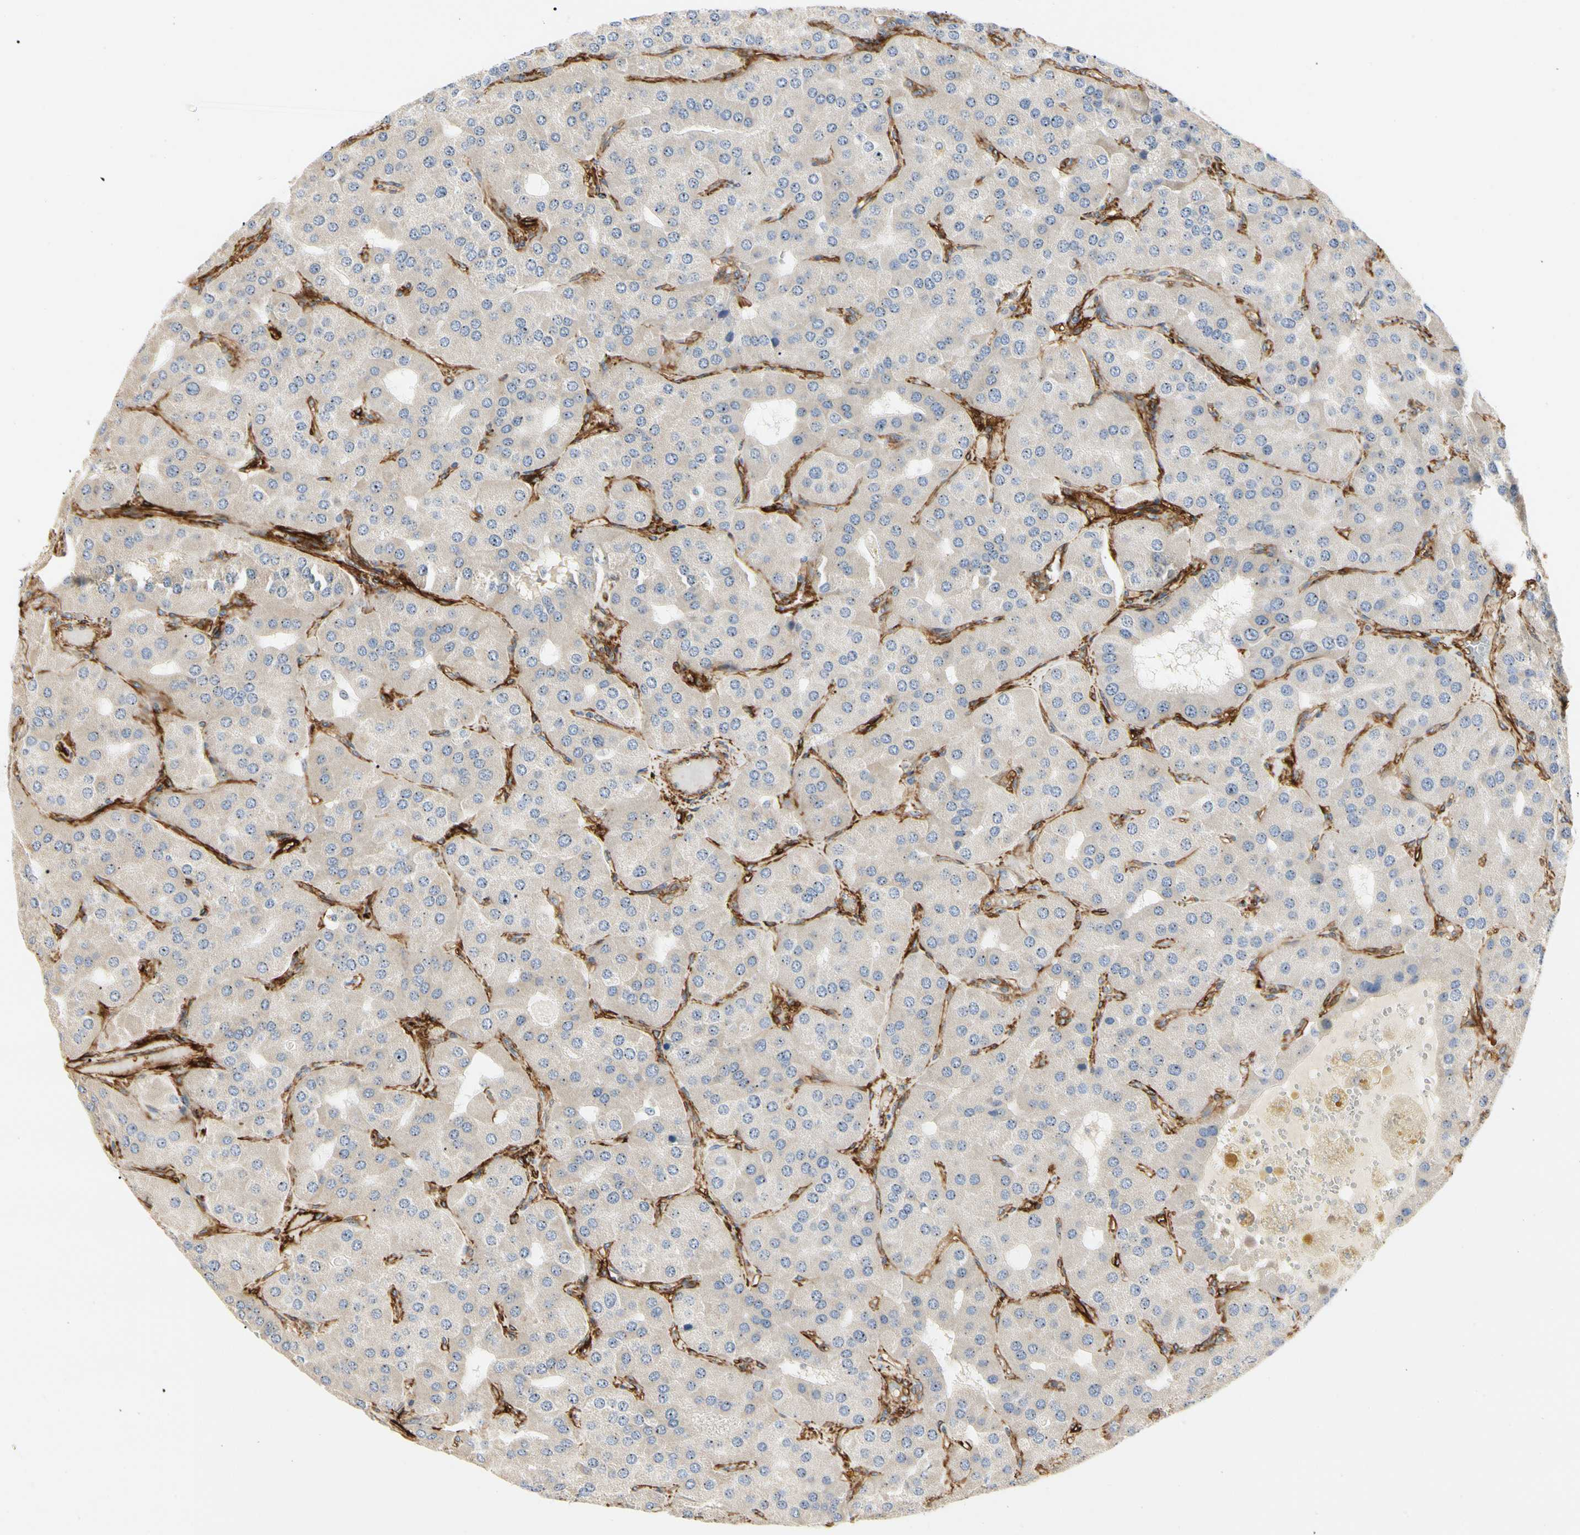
{"staining": {"intensity": "negative", "quantity": "none", "location": "none"}, "tissue": "parathyroid gland", "cell_type": "Glandular cells", "image_type": "normal", "snomed": [{"axis": "morphology", "description": "Normal tissue, NOS"}, {"axis": "morphology", "description": "Adenoma, NOS"}, {"axis": "topography", "description": "Parathyroid gland"}], "caption": "The image demonstrates no staining of glandular cells in normal parathyroid gland. The staining was performed using DAB to visualize the protein expression in brown, while the nuclei were stained in blue with hematoxylin (Magnification: 20x).", "gene": "GGT5", "patient": {"sex": "female", "age": 86}}